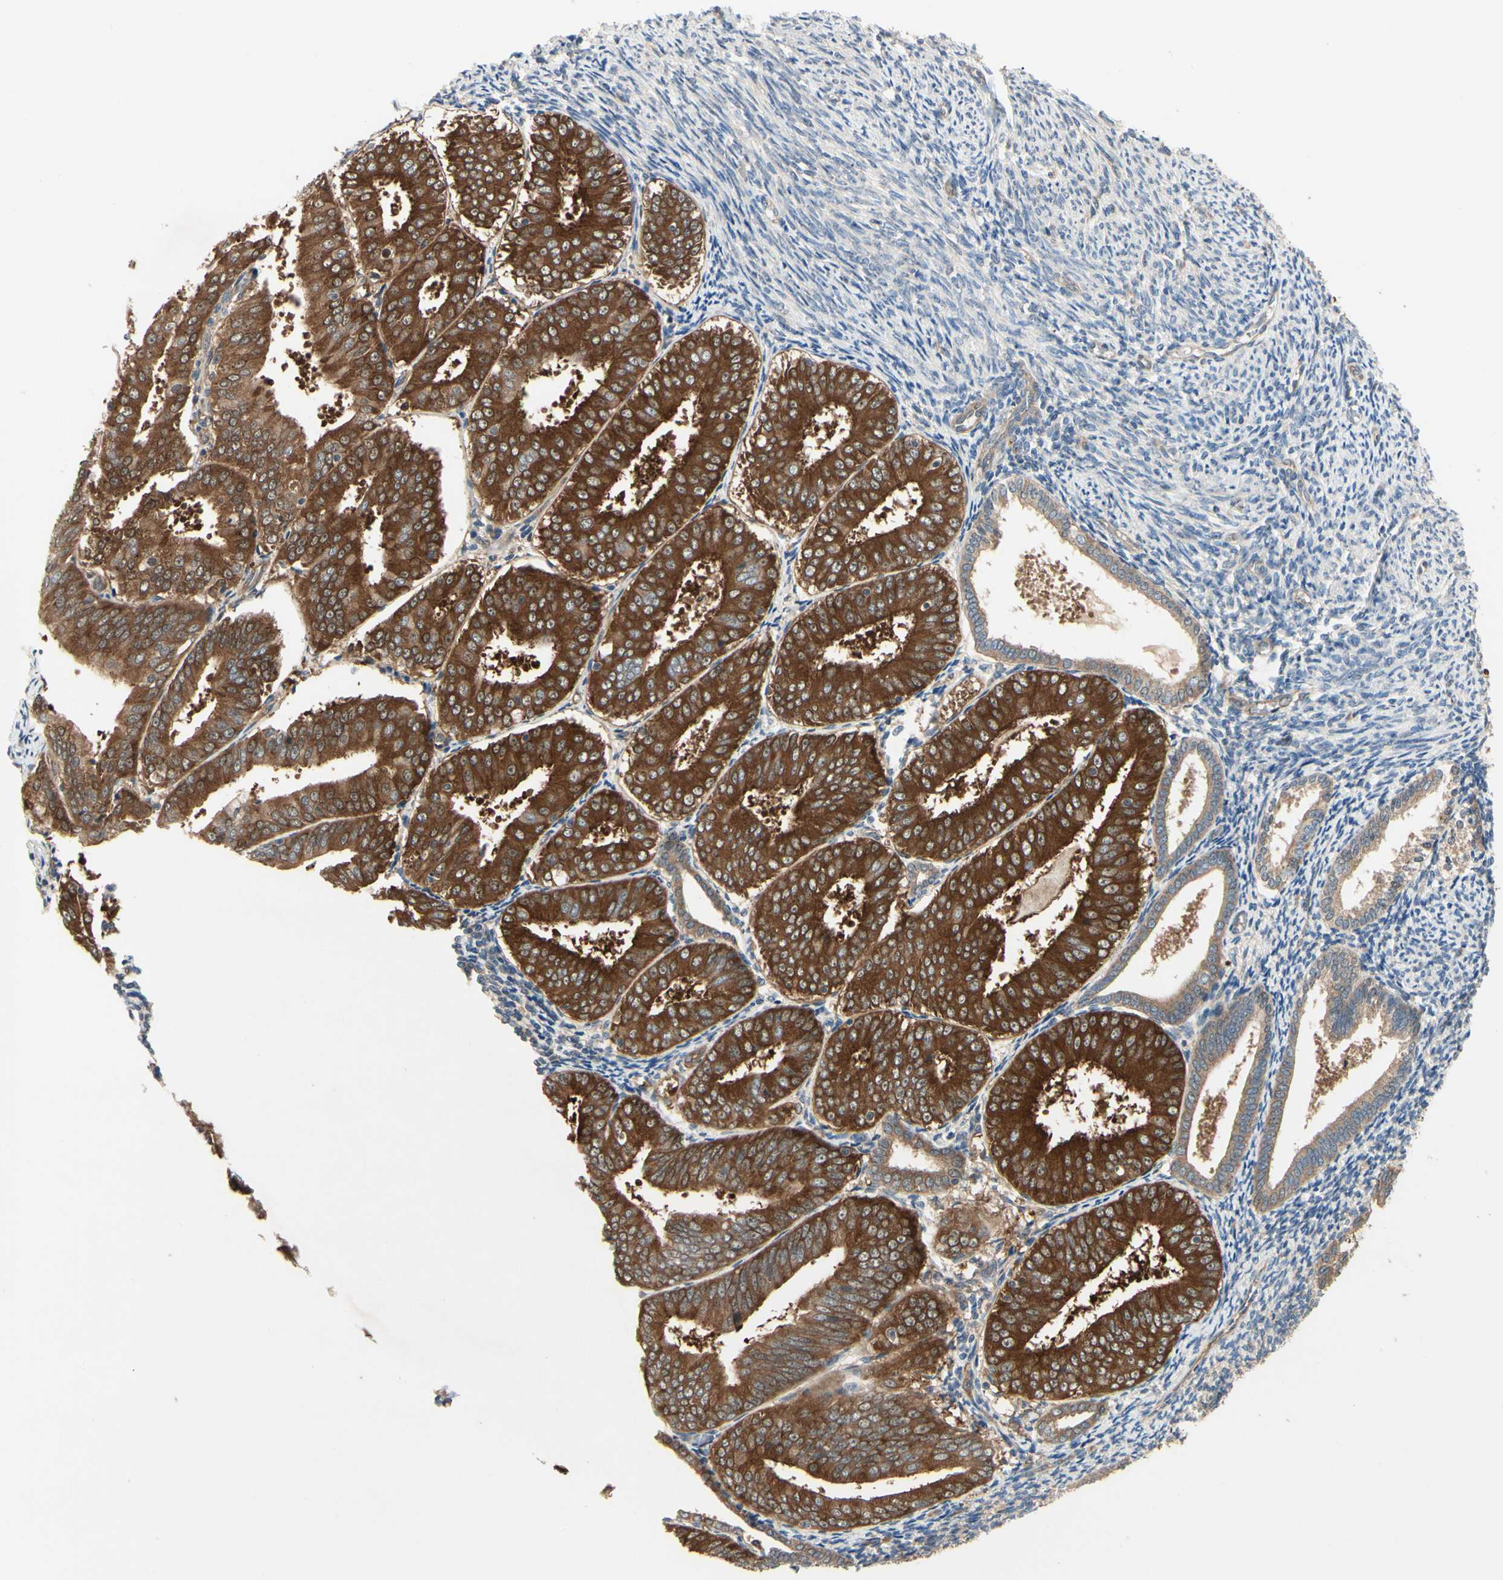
{"staining": {"intensity": "strong", "quantity": ">75%", "location": "cytoplasmic/membranous"}, "tissue": "endometrial cancer", "cell_type": "Tumor cells", "image_type": "cancer", "snomed": [{"axis": "morphology", "description": "Adenocarcinoma, NOS"}, {"axis": "topography", "description": "Endometrium"}], "caption": "A photomicrograph showing strong cytoplasmic/membranous expression in about >75% of tumor cells in endometrial cancer (adenocarcinoma), as visualized by brown immunohistochemical staining.", "gene": "NME1-NME2", "patient": {"sex": "female", "age": 63}}